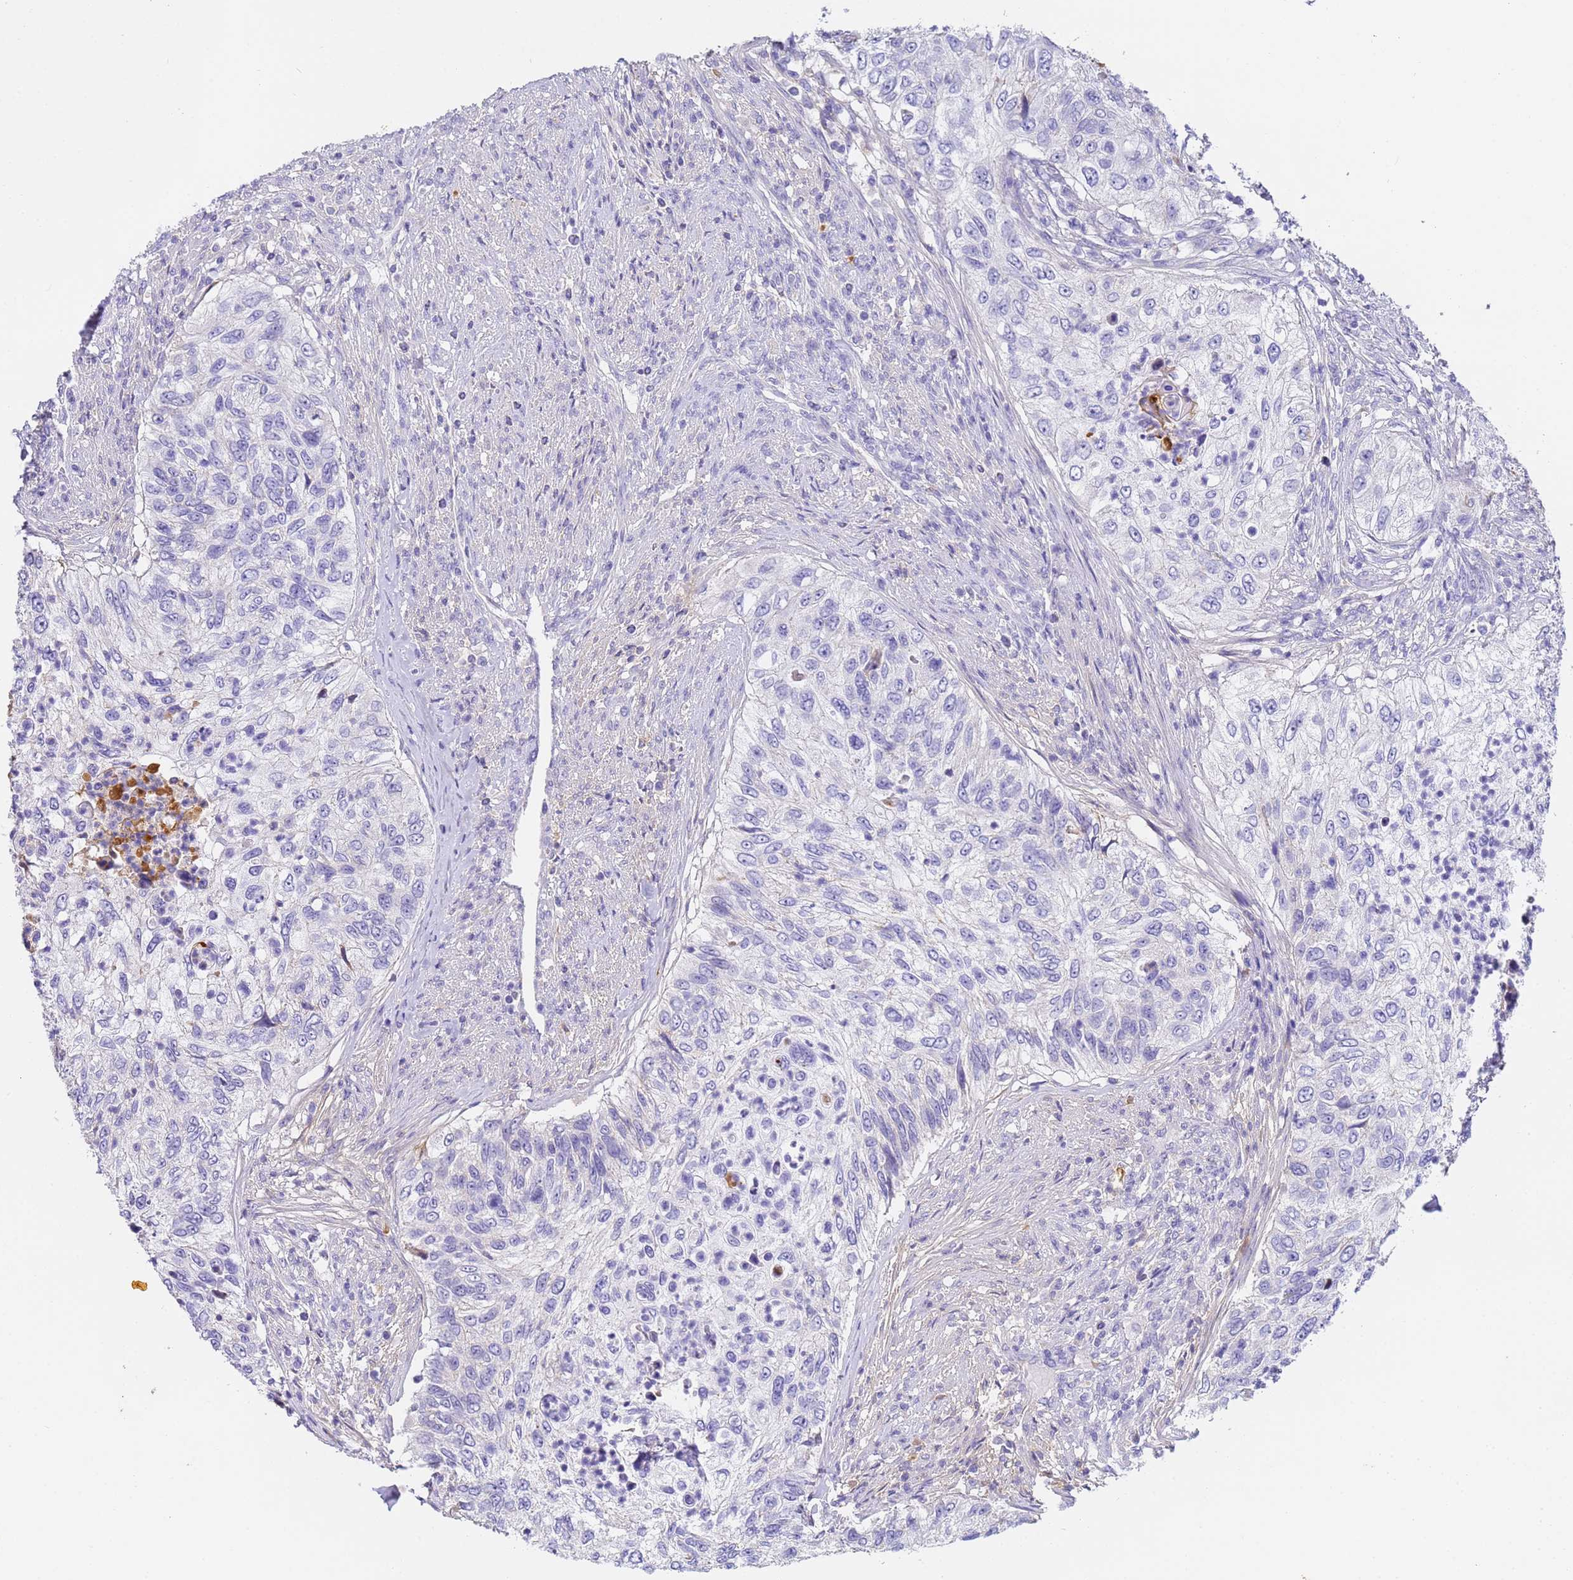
{"staining": {"intensity": "negative", "quantity": "none", "location": "none"}, "tissue": "urothelial cancer", "cell_type": "Tumor cells", "image_type": "cancer", "snomed": [{"axis": "morphology", "description": "Urothelial carcinoma, High grade"}, {"axis": "topography", "description": "Urinary bladder"}], "caption": "This is an immunohistochemistry (IHC) micrograph of human urothelial cancer. There is no staining in tumor cells.", "gene": "CFHR2", "patient": {"sex": "female", "age": 60}}